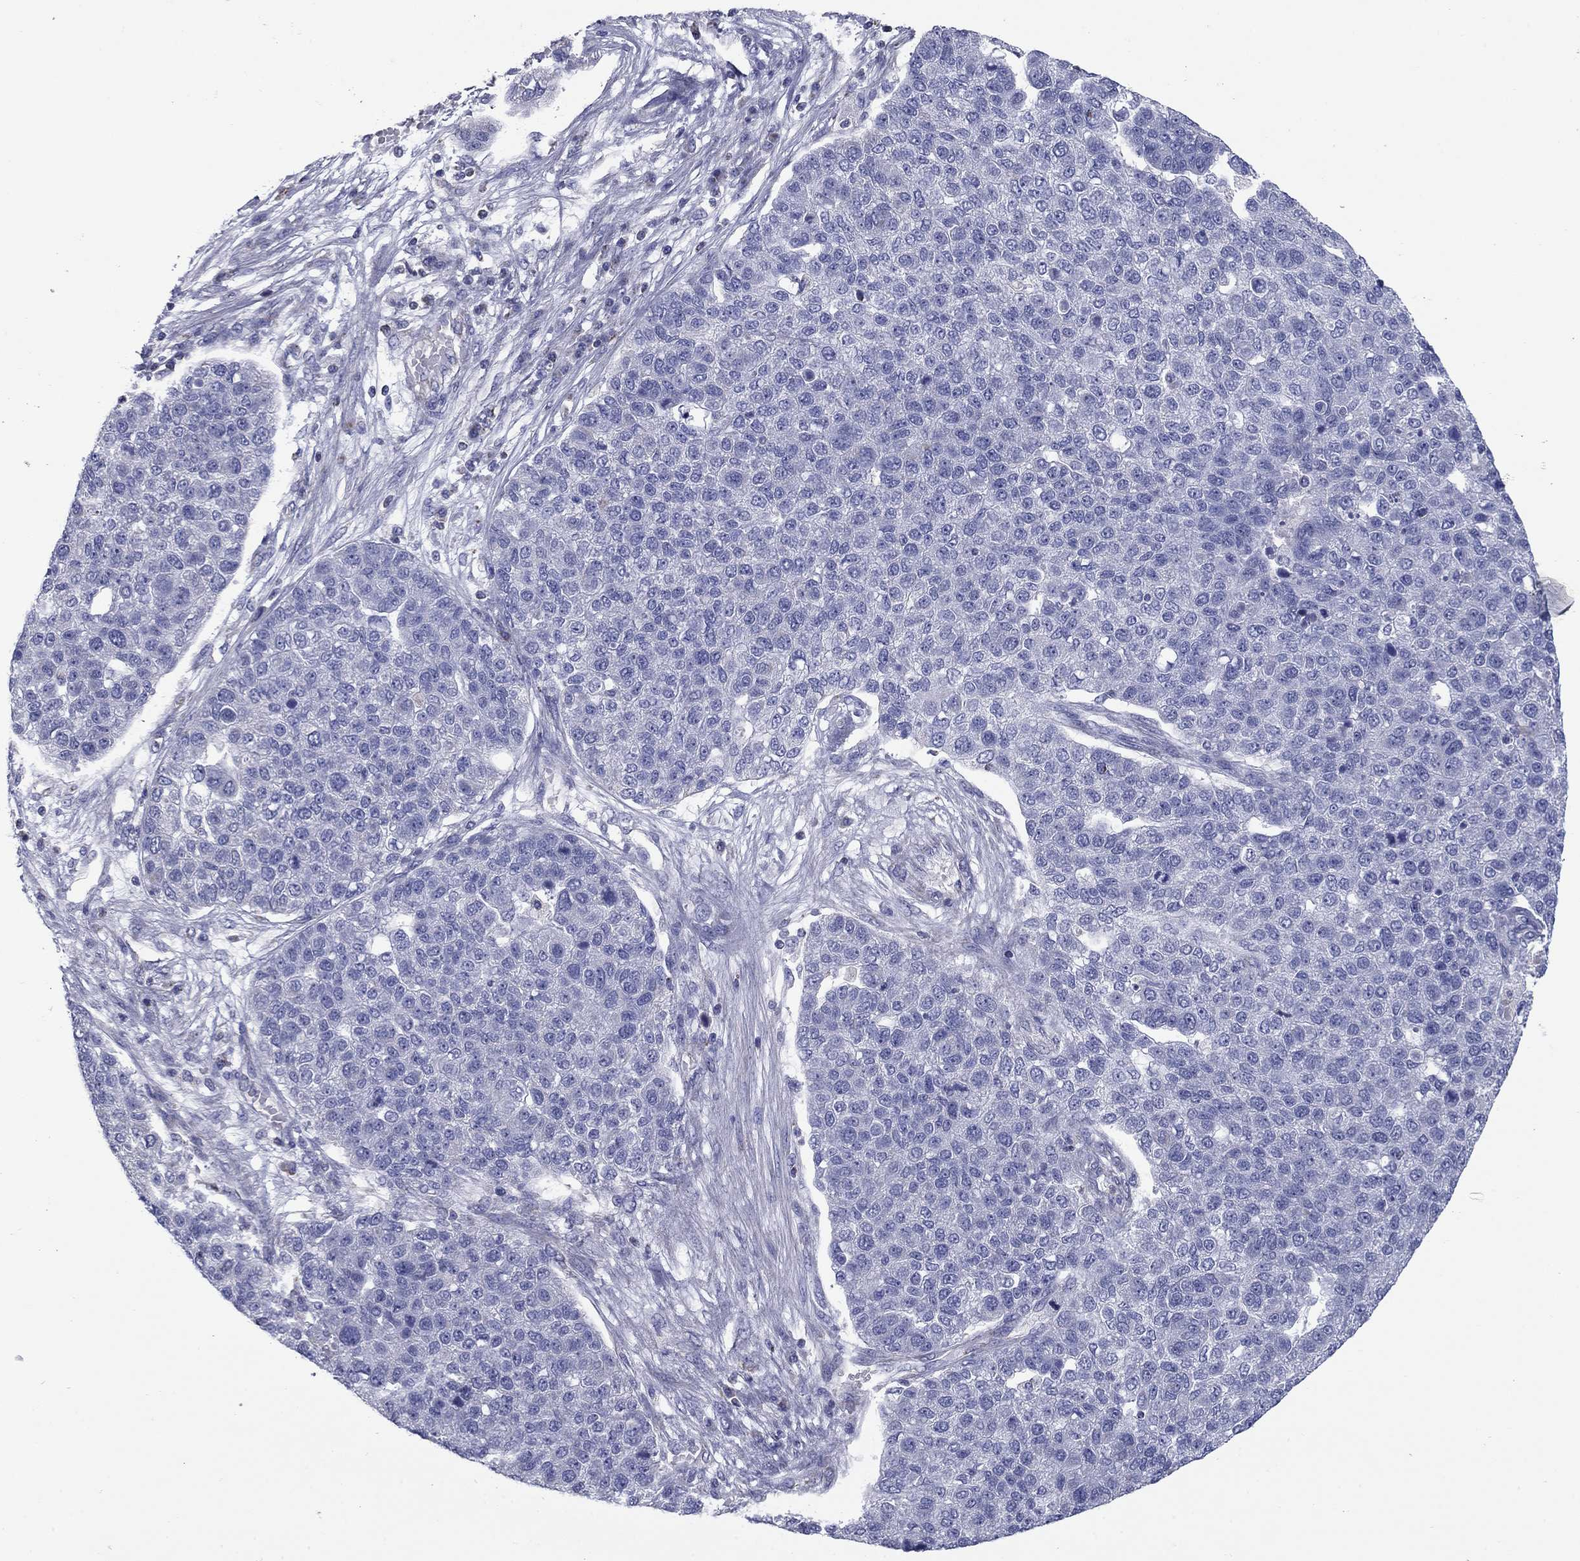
{"staining": {"intensity": "negative", "quantity": "none", "location": "none"}, "tissue": "pancreatic cancer", "cell_type": "Tumor cells", "image_type": "cancer", "snomed": [{"axis": "morphology", "description": "Adenocarcinoma, NOS"}, {"axis": "topography", "description": "Pancreas"}], "caption": "DAB (3,3'-diaminobenzidine) immunohistochemical staining of adenocarcinoma (pancreatic) displays no significant positivity in tumor cells.", "gene": "NDUFA4L2", "patient": {"sex": "female", "age": 61}}